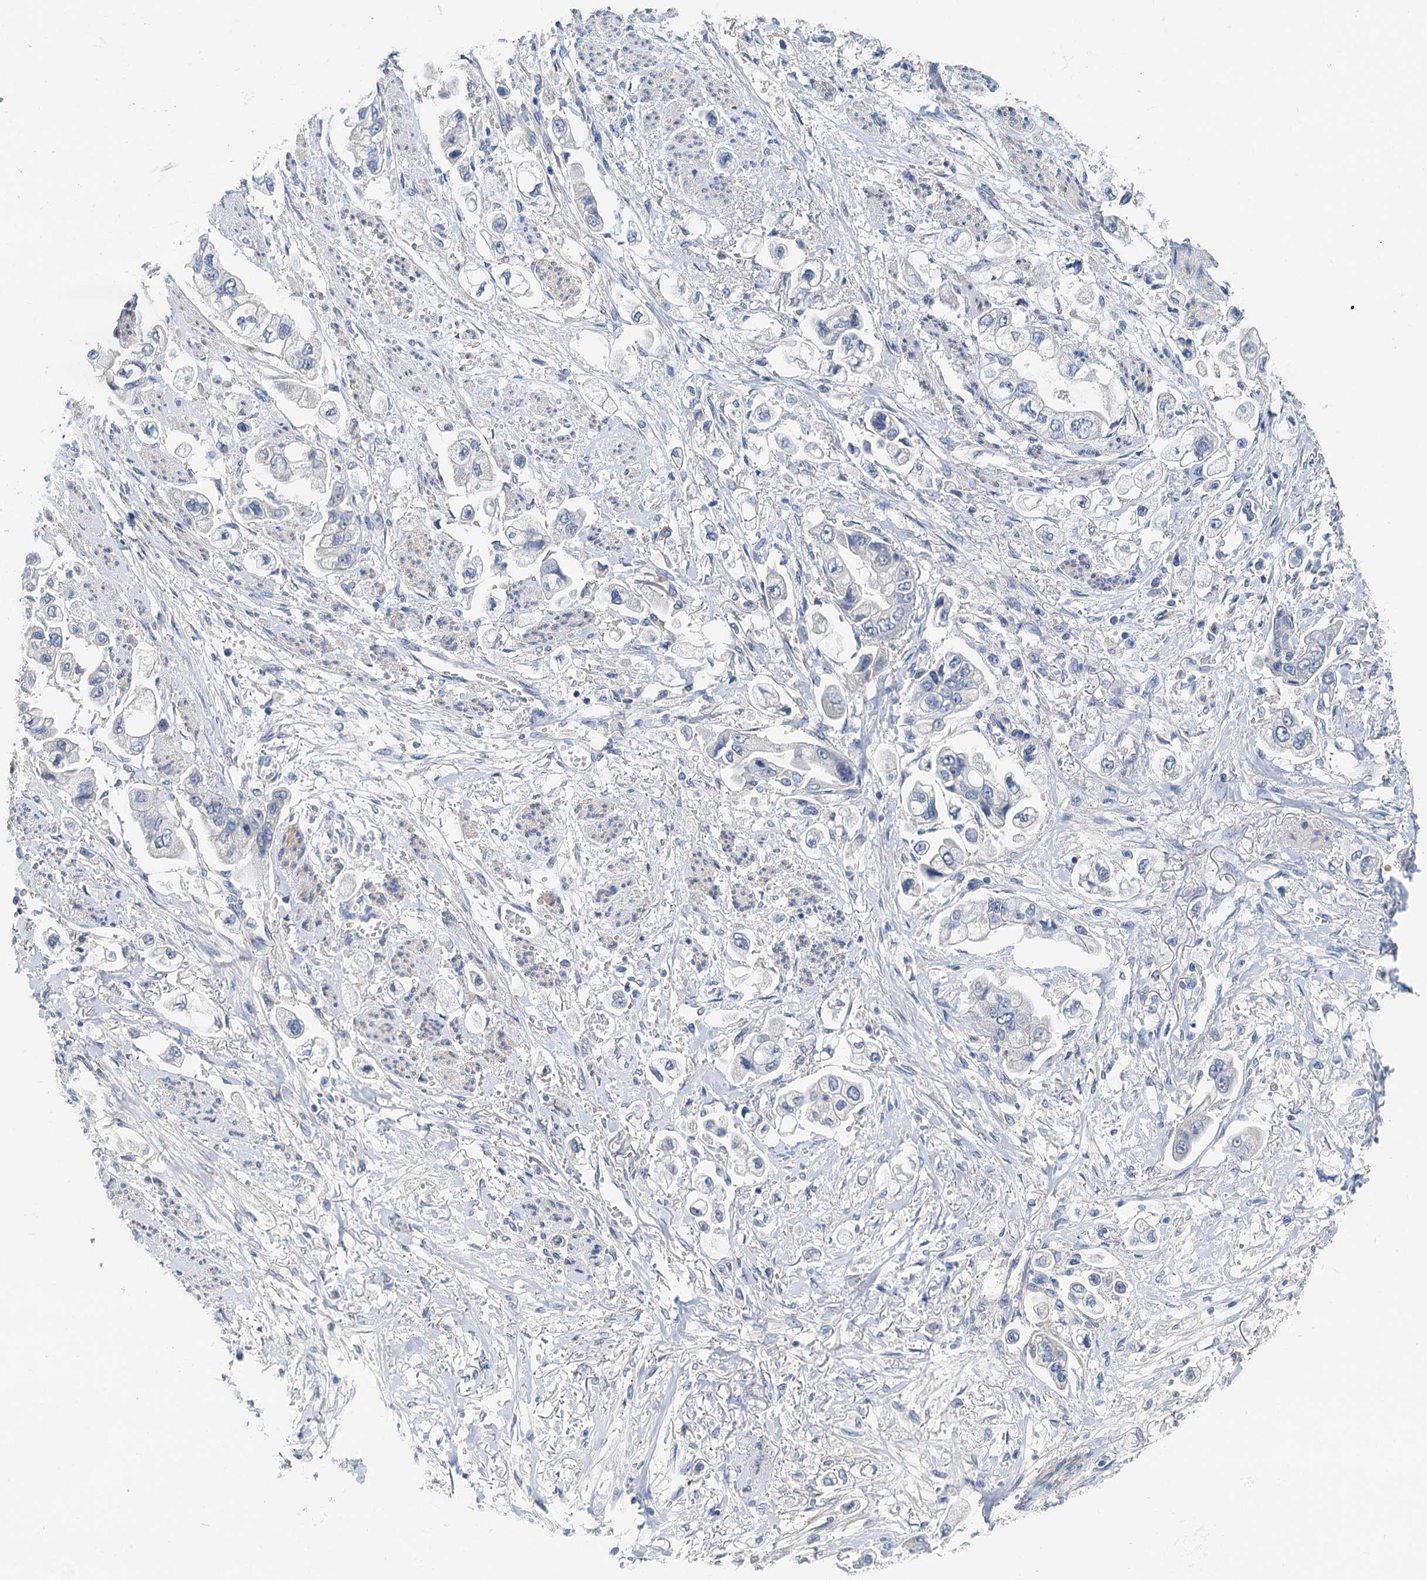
{"staining": {"intensity": "negative", "quantity": "none", "location": "none"}, "tissue": "stomach cancer", "cell_type": "Tumor cells", "image_type": "cancer", "snomed": [{"axis": "morphology", "description": "Adenocarcinoma, NOS"}, {"axis": "topography", "description": "Stomach"}], "caption": "Immunohistochemistry of human stomach cancer exhibits no staining in tumor cells.", "gene": "DTD1", "patient": {"sex": "male", "age": 62}}